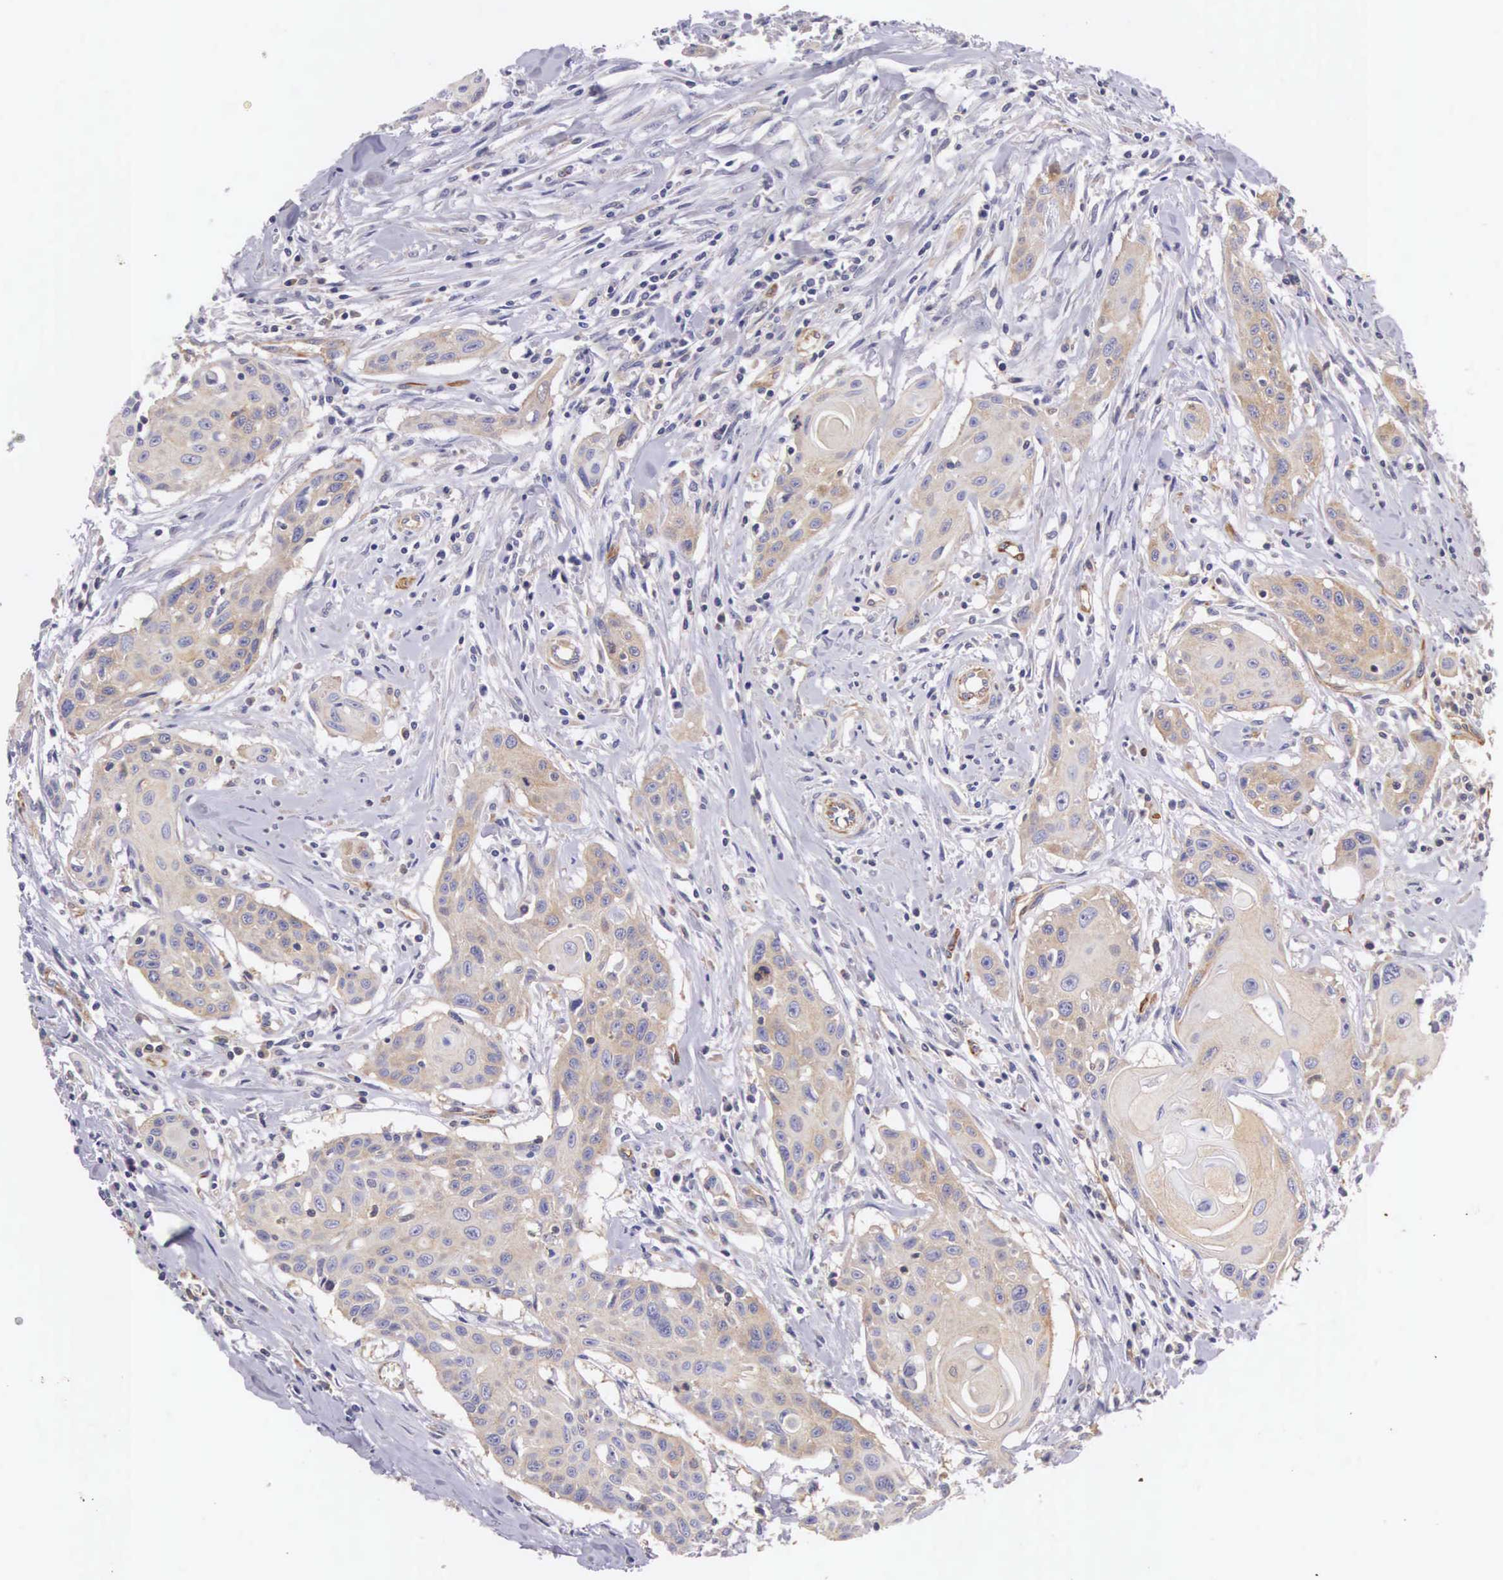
{"staining": {"intensity": "weak", "quantity": "25%-75%", "location": "cytoplasmic/membranous"}, "tissue": "head and neck cancer", "cell_type": "Tumor cells", "image_type": "cancer", "snomed": [{"axis": "morphology", "description": "Squamous cell carcinoma, NOS"}, {"axis": "morphology", "description": "Squamous cell carcinoma, metastatic, NOS"}, {"axis": "topography", "description": "Lymph node"}, {"axis": "topography", "description": "Salivary gland"}, {"axis": "topography", "description": "Head-Neck"}], "caption": "Human head and neck cancer stained with a protein marker reveals weak staining in tumor cells.", "gene": "OSBPL3", "patient": {"sex": "female", "age": 74}}